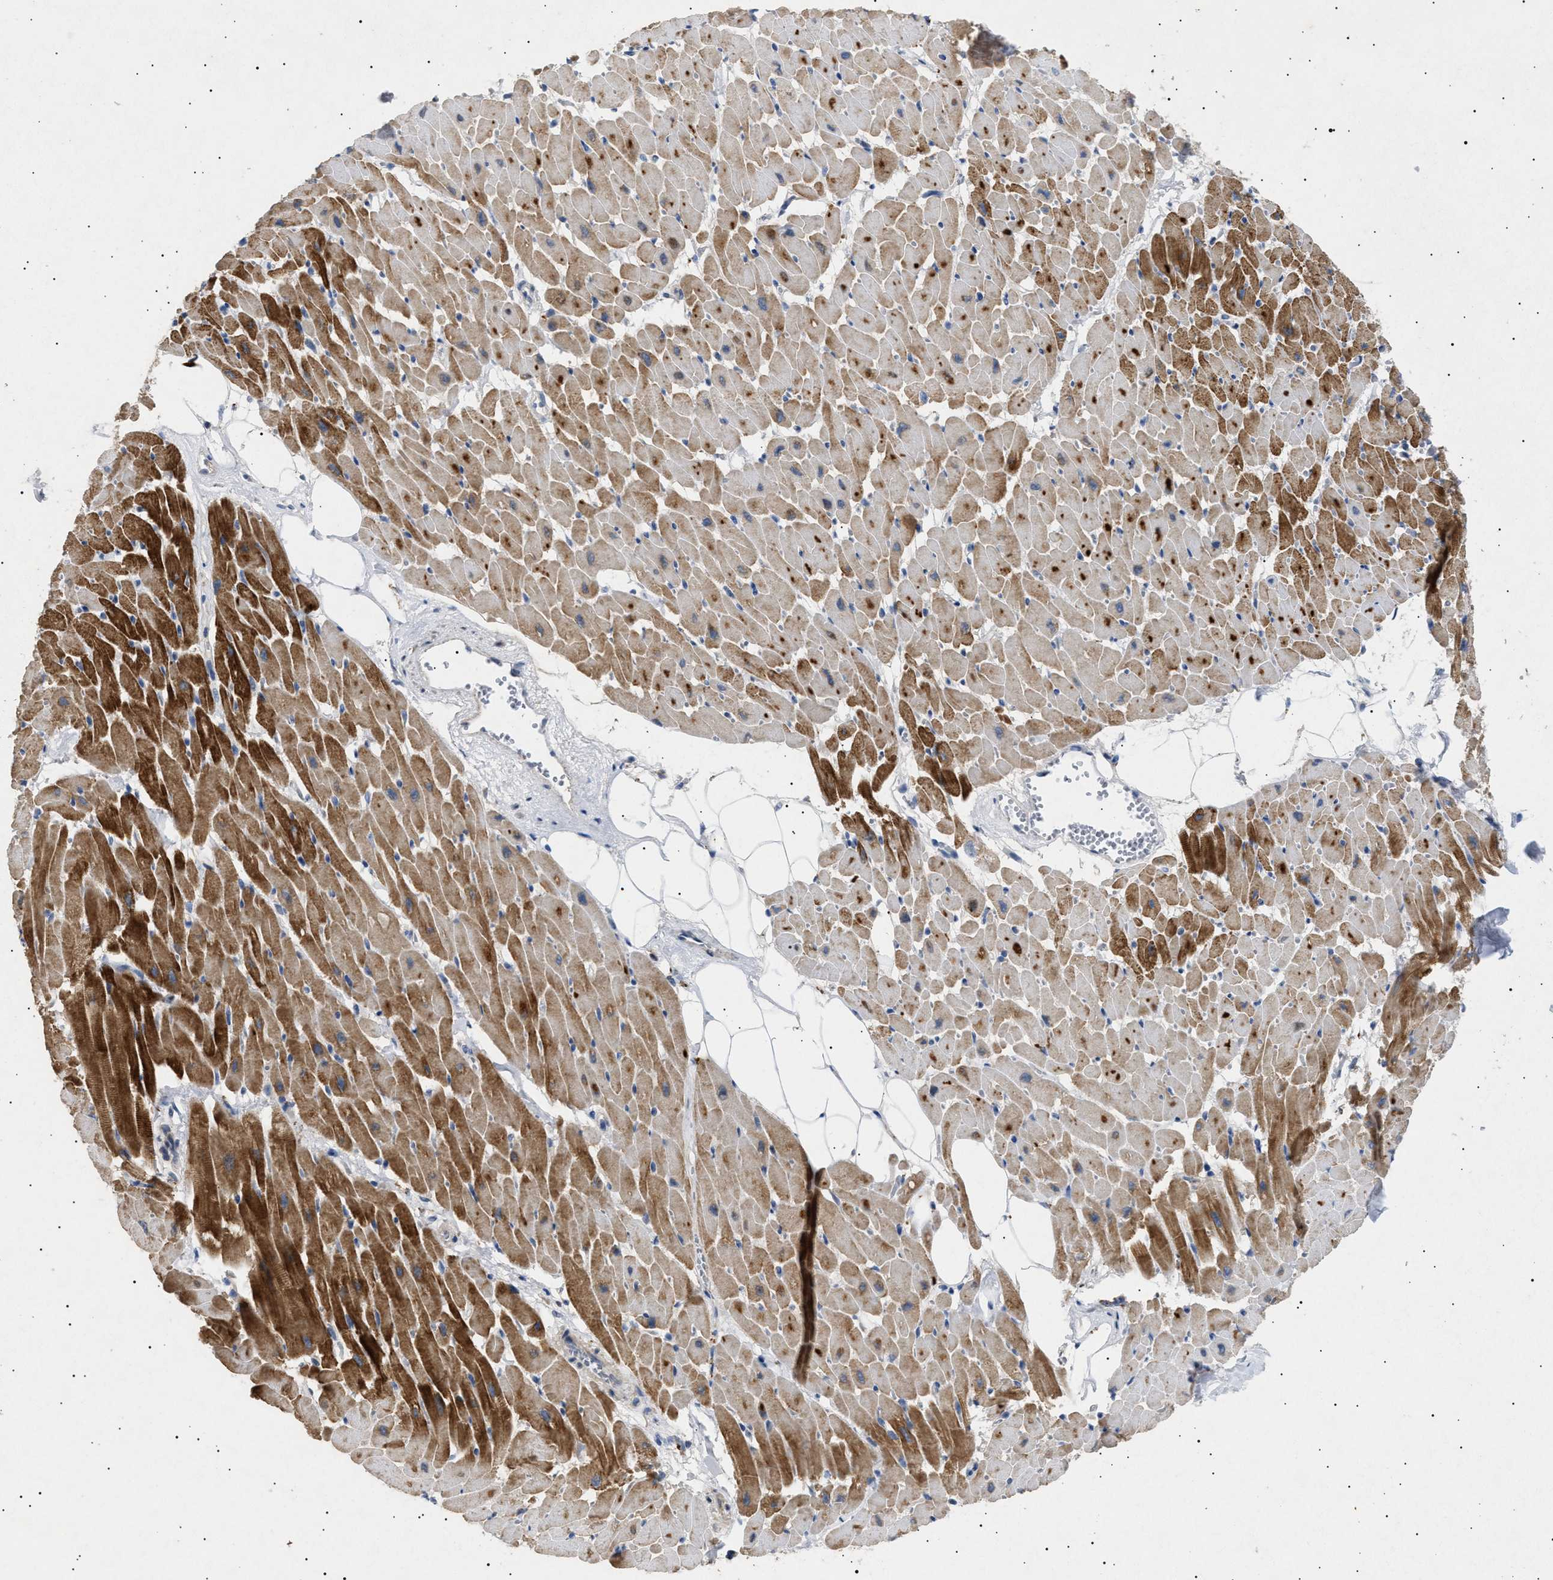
{"staining": {"intensity": "moderate", "quantity": "25%-75%", "location": "cytoplasmic/membranous"}, "tissue": "heart muscle", "cell_type": "Cardiomyocytes", "image_type": "normal", "snomed": [{"axis": "morphology", "description": "Normal tissue, NOS"}, {"axis": "topography", "description": "Heart"}], "caption": "Heart muscle stained for a protein demonstrates moderate cytoplasmic/membranous positivity in cardiomyocytes.", "gene": "SIRT5", "patient": {"sex": "female", "age": 19}}